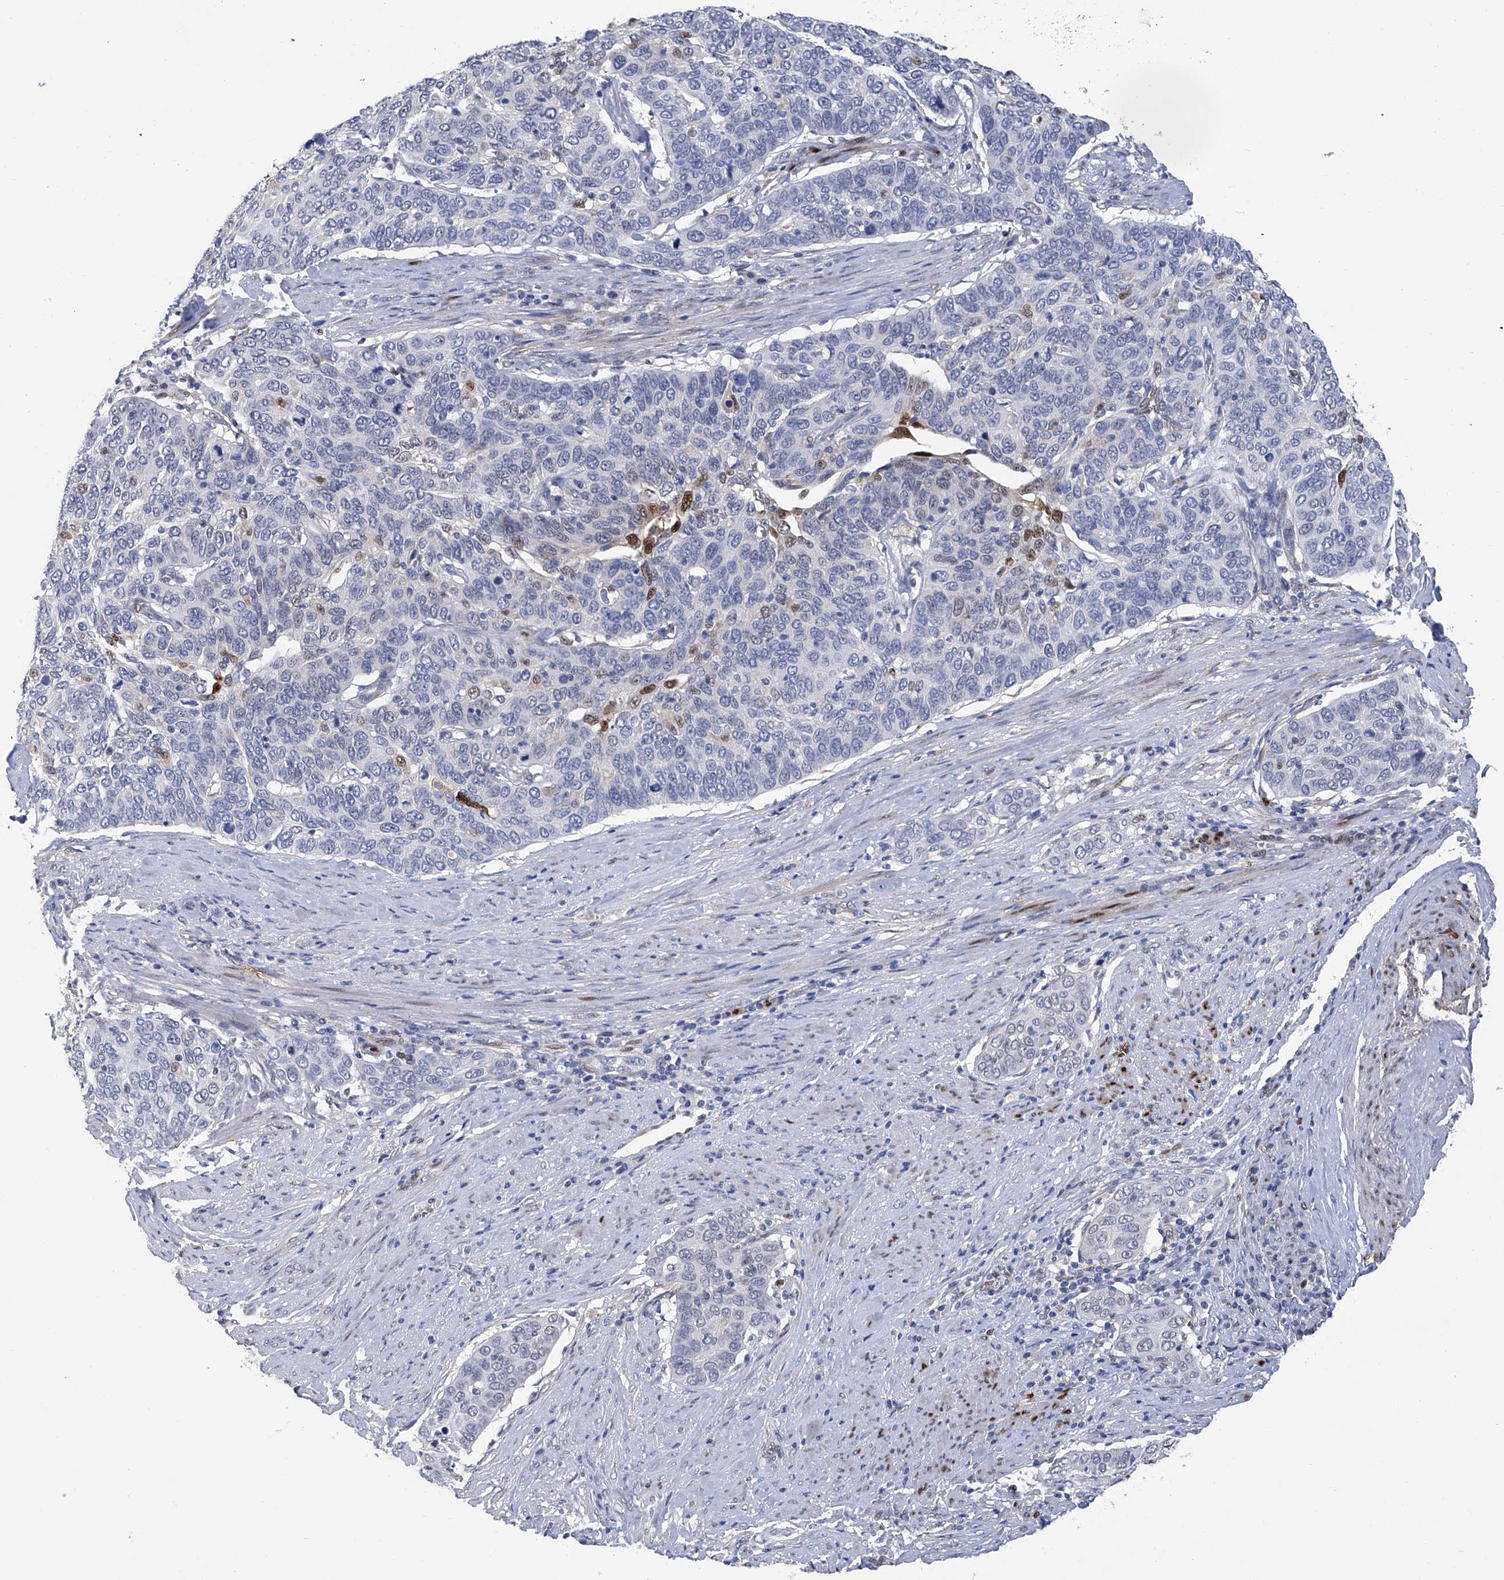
{"staining": {"intensity": "negative", "quantity": "none", "location": "none"}, "tissue": "cervical cancer", "cell_type": "Tumor cells", "image_type": "cancer", "snomed": [{"axis": "morphology", "description": "Squamous cell carcinoma, NOS"}, {"axis": "topography", "description": "Cervix"}], "caption": "IHC of human cervical cancer displays no expression in tumor cells.", "gene": "PHF20", "patient": {"sex": "female", "age": 60}}